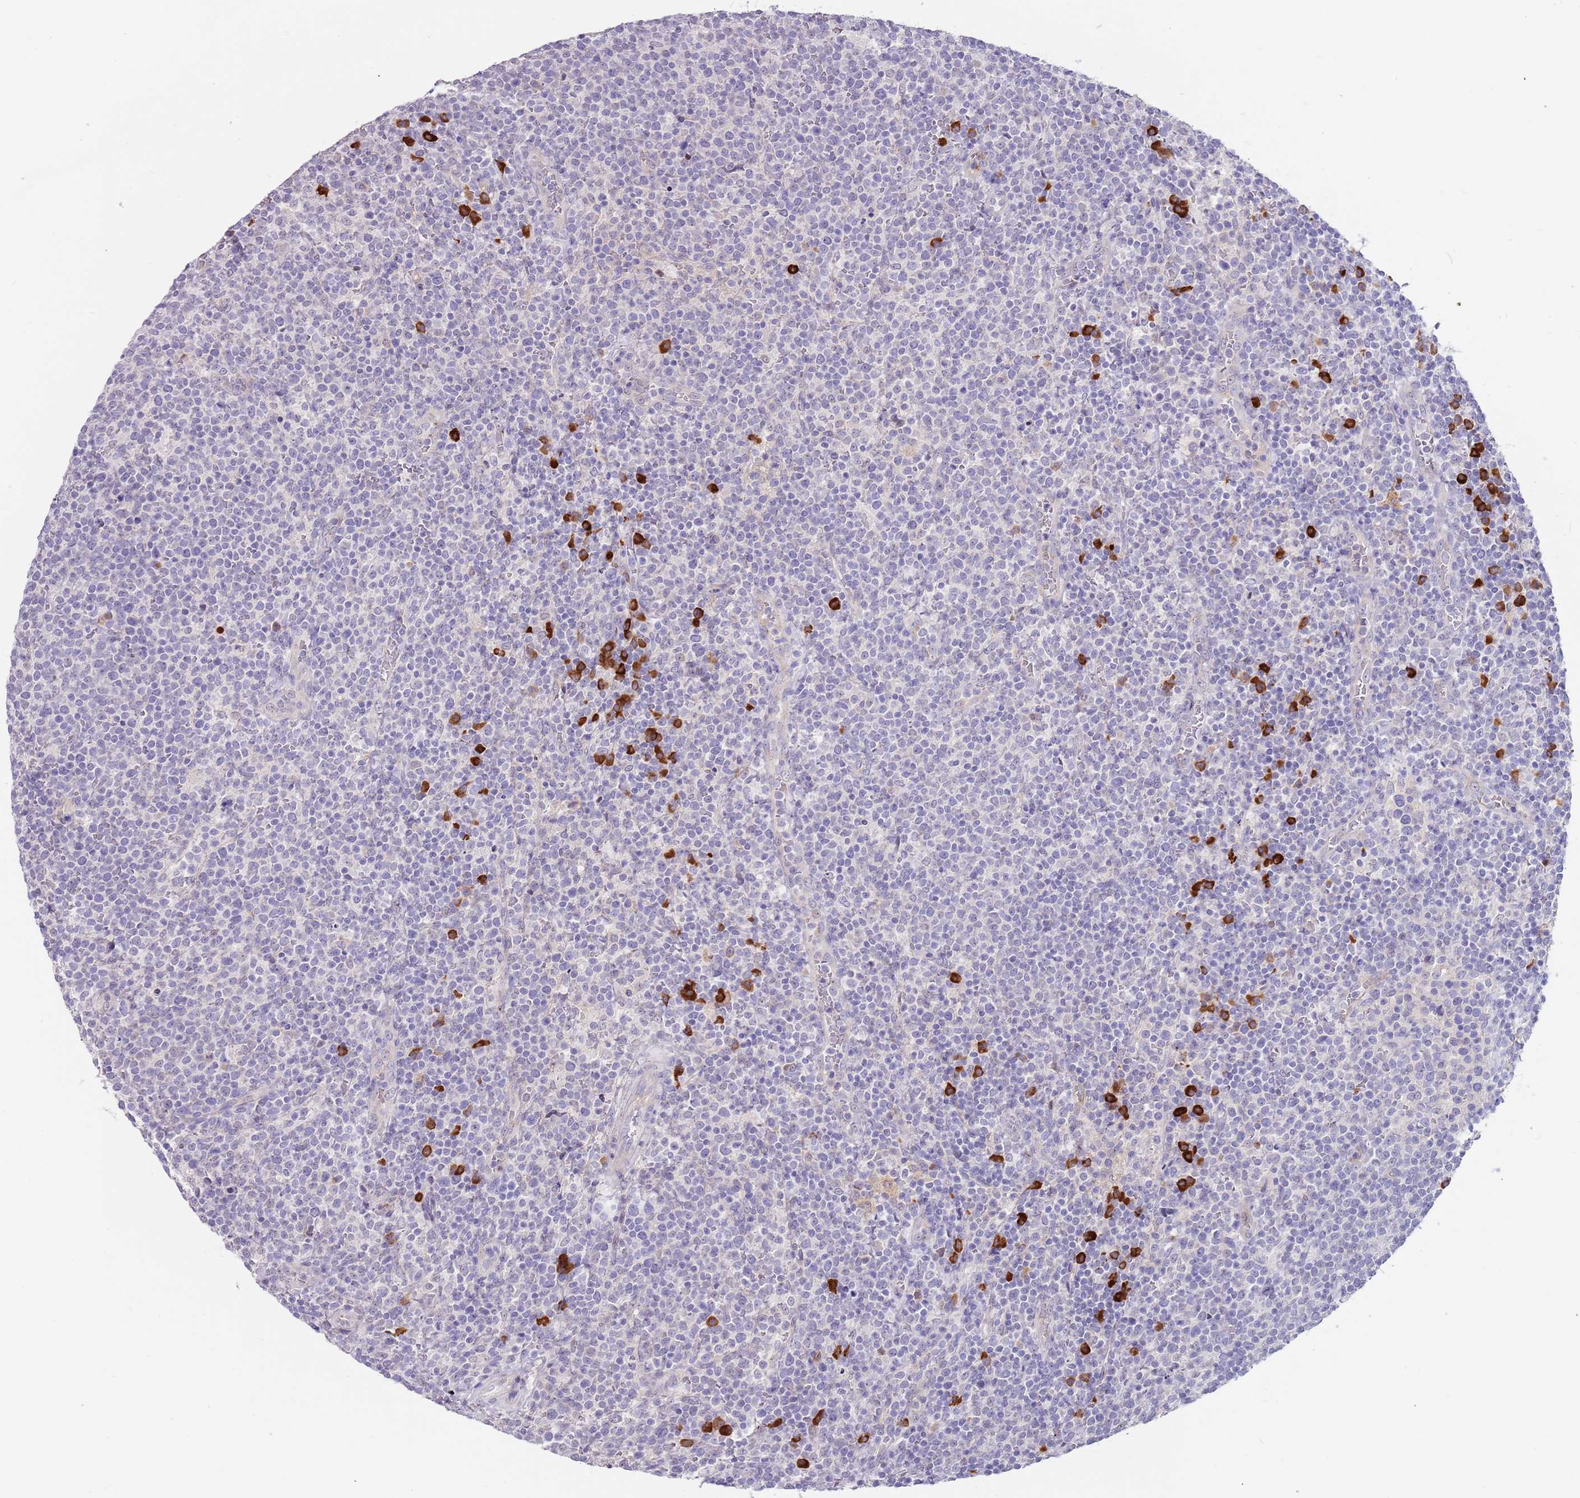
{"staining": {"intensity": "negative", "quantity": "none", "location": "none"}, "tissue": "lymphoma", "cell_type": "Tumor cells", "image_type": "cancer", "snomed": [{"axis": "morphology", "description": "Malignant lymphoma, non-Hodgkin's type, High grade"}, {"axis": "topography", "description": "Lymph node"}], "caption": "A micrograph of human lymphoma is negative for staining in tumor cells.", "gene": "TNRC6C", "patient": {"sex": "male", "age": 61}}